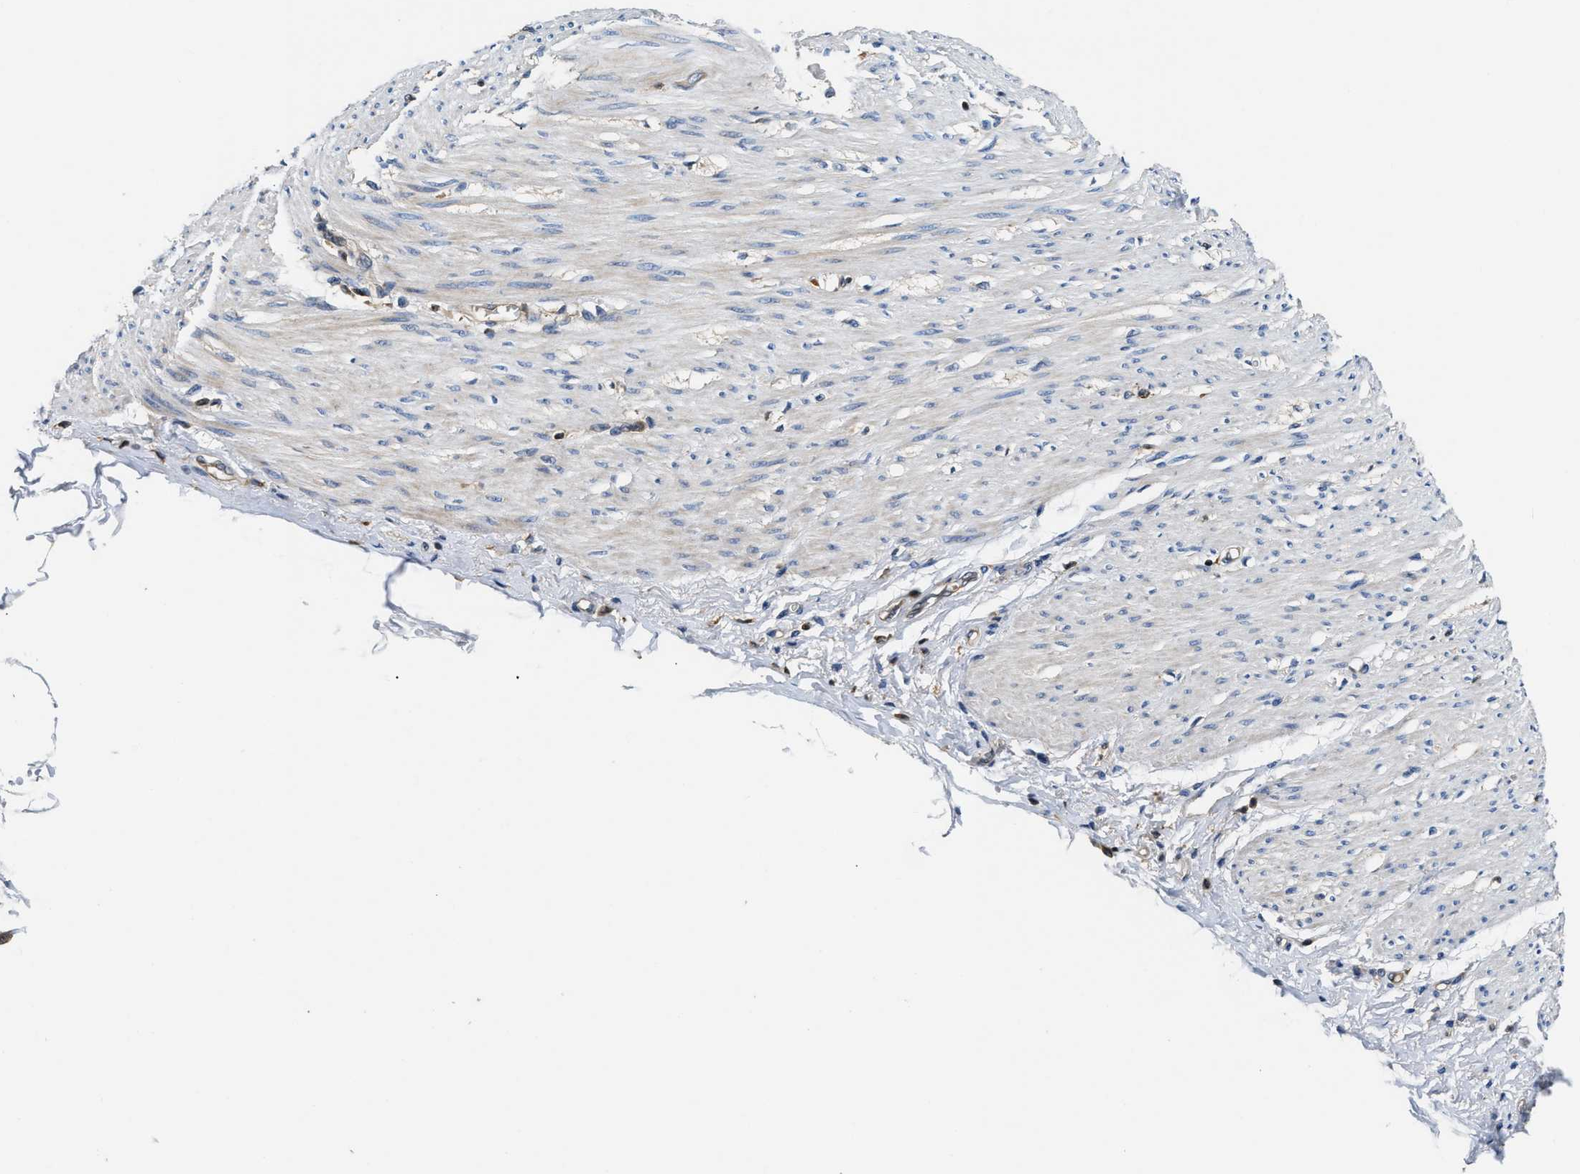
{"staining": {"intensity": "moderate", "quantity": ">75%", "location": "cytoplasmic/membranous"}, "tissue": "adipose tissue", "cell_type": "Adipocytes", "image_type": "normal", "snomed": [{"axis": "morphology", "description": "Normal tissue, NOS"}, {"axis": "morphology", "description": "Adenocarcinoma, NOS"}, {"axis": "topography", "description": "Colon"}, {"axis": "topography", "description": "Peripheral nerve tissue"}], "caption": "Adipocytes show moderate cytoplasmic/membranous staining in approximately >75% of cells in unremarkable adipose tissue. (Brightfield microscopy of DAB IHC at high magnification).", "gene": "OSTF1", "patient": {"sex": "male", "age": 14}}